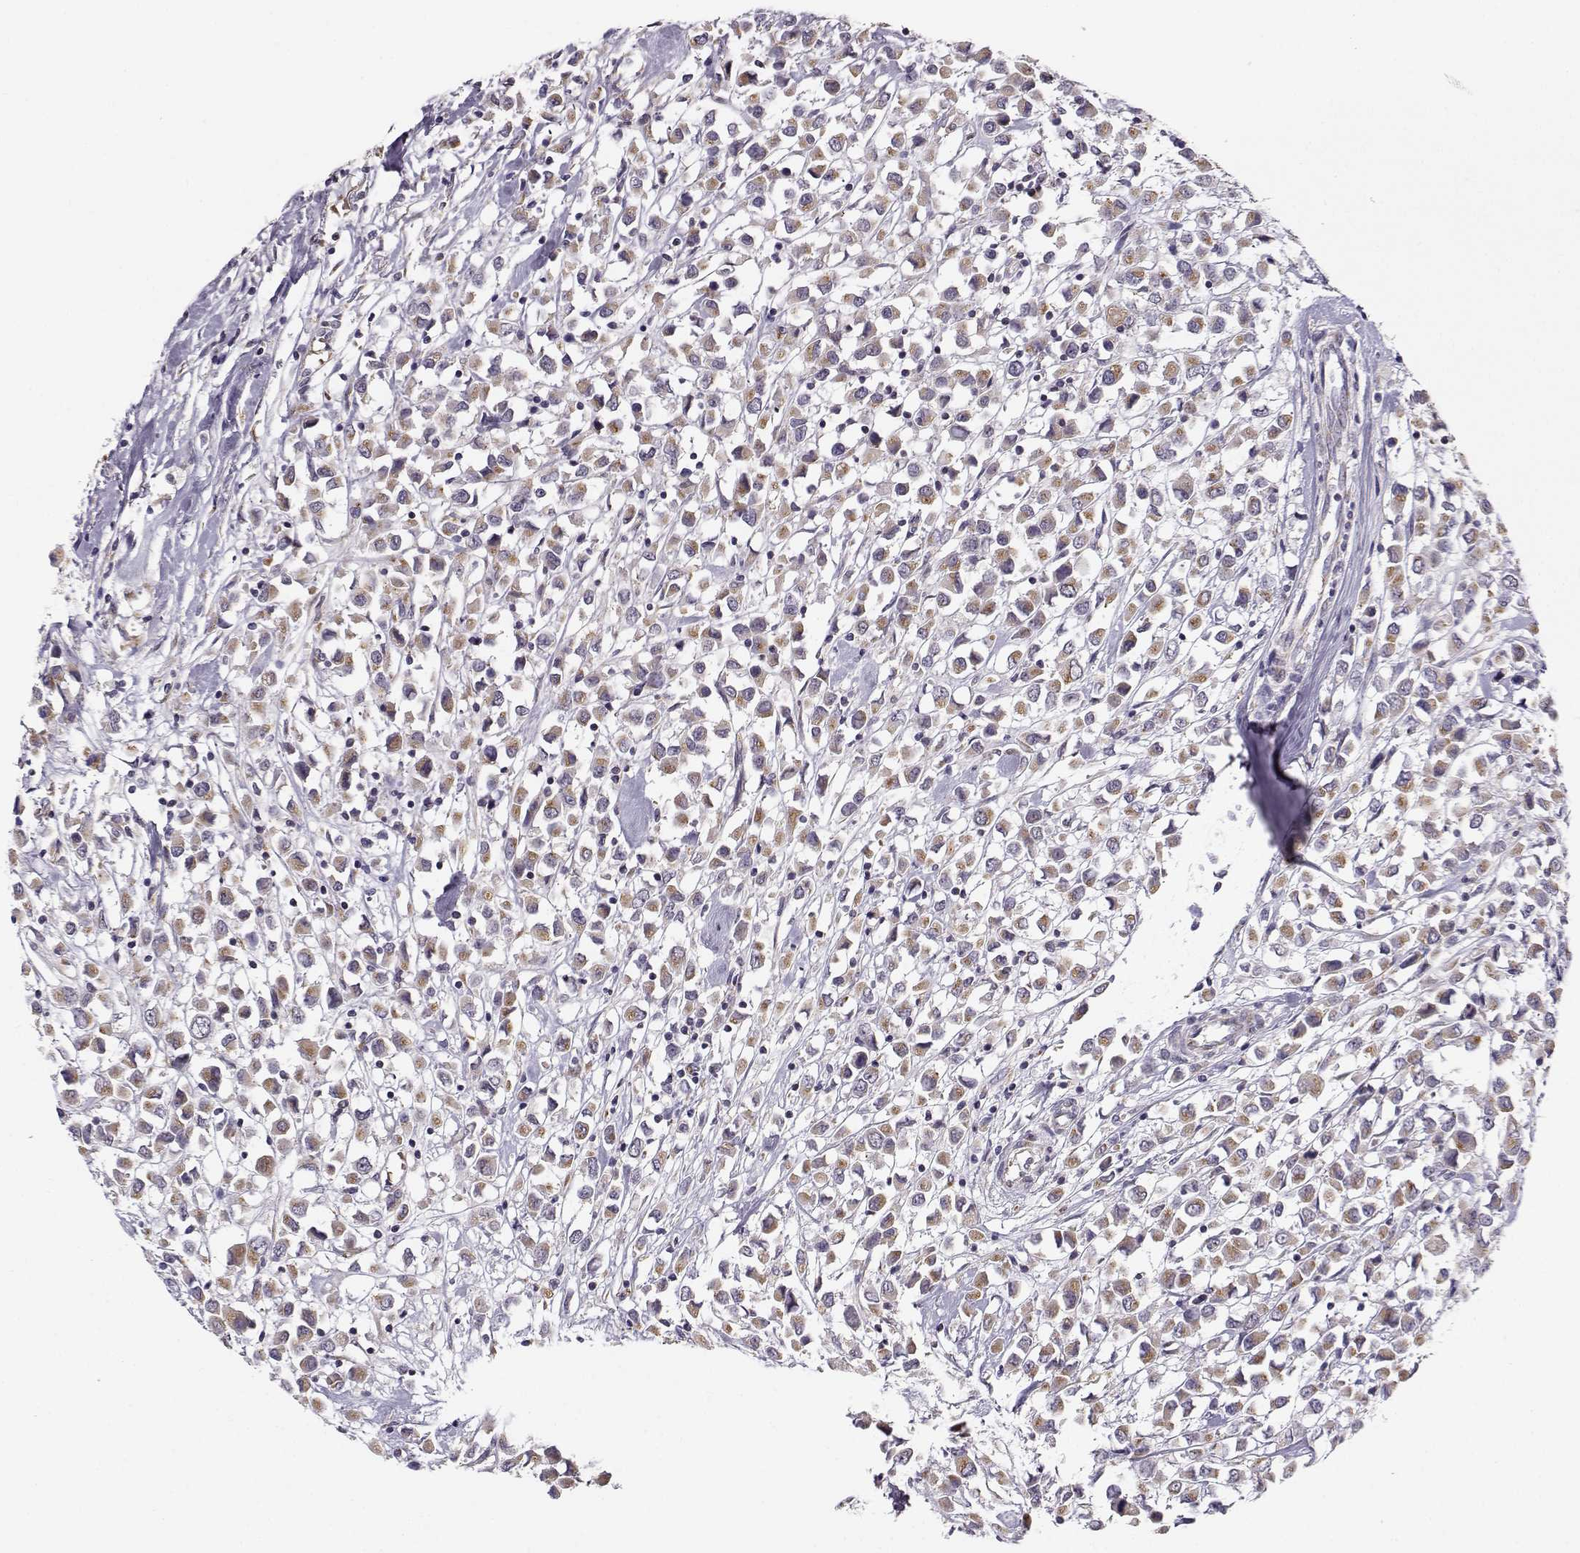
{"staining": {"intensity": "moderate", "quantity": ">75%", "location": "cytoplasmic/membranous"}, "tissue": "breast cancer", "cell_type": "Tumor cells", "image_type": "cancer", "snomed": [{"axis": "morphology", "description": "Duct carcinoma"}, {"axis": "topography", "description": "Breast"}], "caption": "Immunohistochemical staining of human breast intraductal carcinoma displays medium levels of moderate cytoplasmic/membranous positivity in about >75% of tumor cells. (DAB IHC, brown staining for protein, blue staining for nuclei).", "gene": "SLC4A5", "patient": {"sex": "female", "age": 61}}